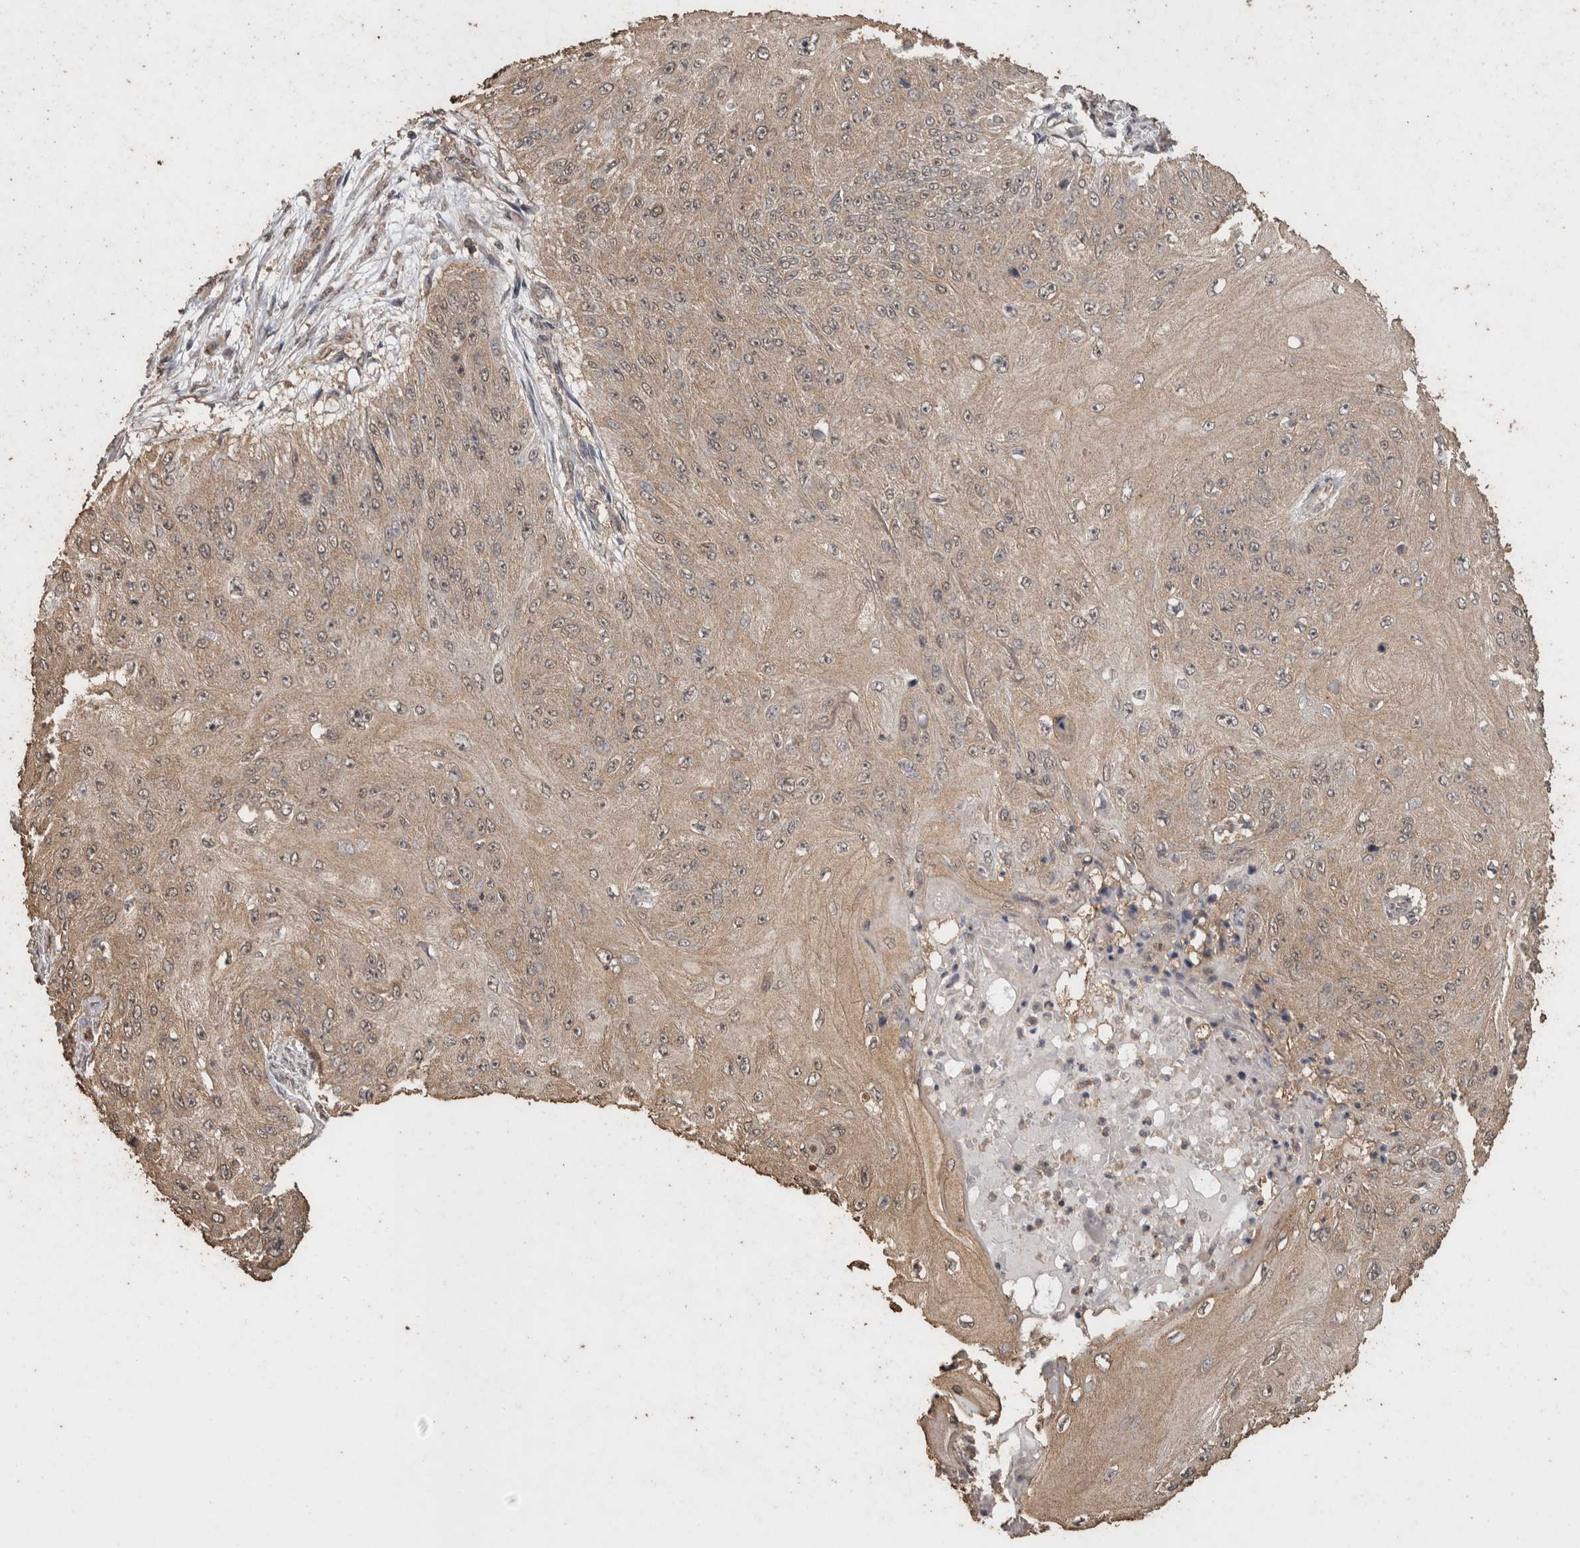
{"staining": {"intensity": "weak", "quantity": ">75%", "location": "cytoplasmic/membranous"}, "tissue": "skin cancer", "cell_type": "Tumor cells", "image_type": "cancer", "snomed": [{"axis": "morphology", "description": "Squamous cell carcinoma, NOS"}, {"axis": "topography", "description": "Skin"}], "caption": "Protein expression analysis of human skin cancer reveals weak cytoplasmic/membranous staining in approximately >75% of tumor cells. Immunohistochemistry (ihc) stains the protein of interest in brown and the nuclei are stained blue.", "gene": "CX3CL1", "patient": {"sex": "female", "age": 80}}